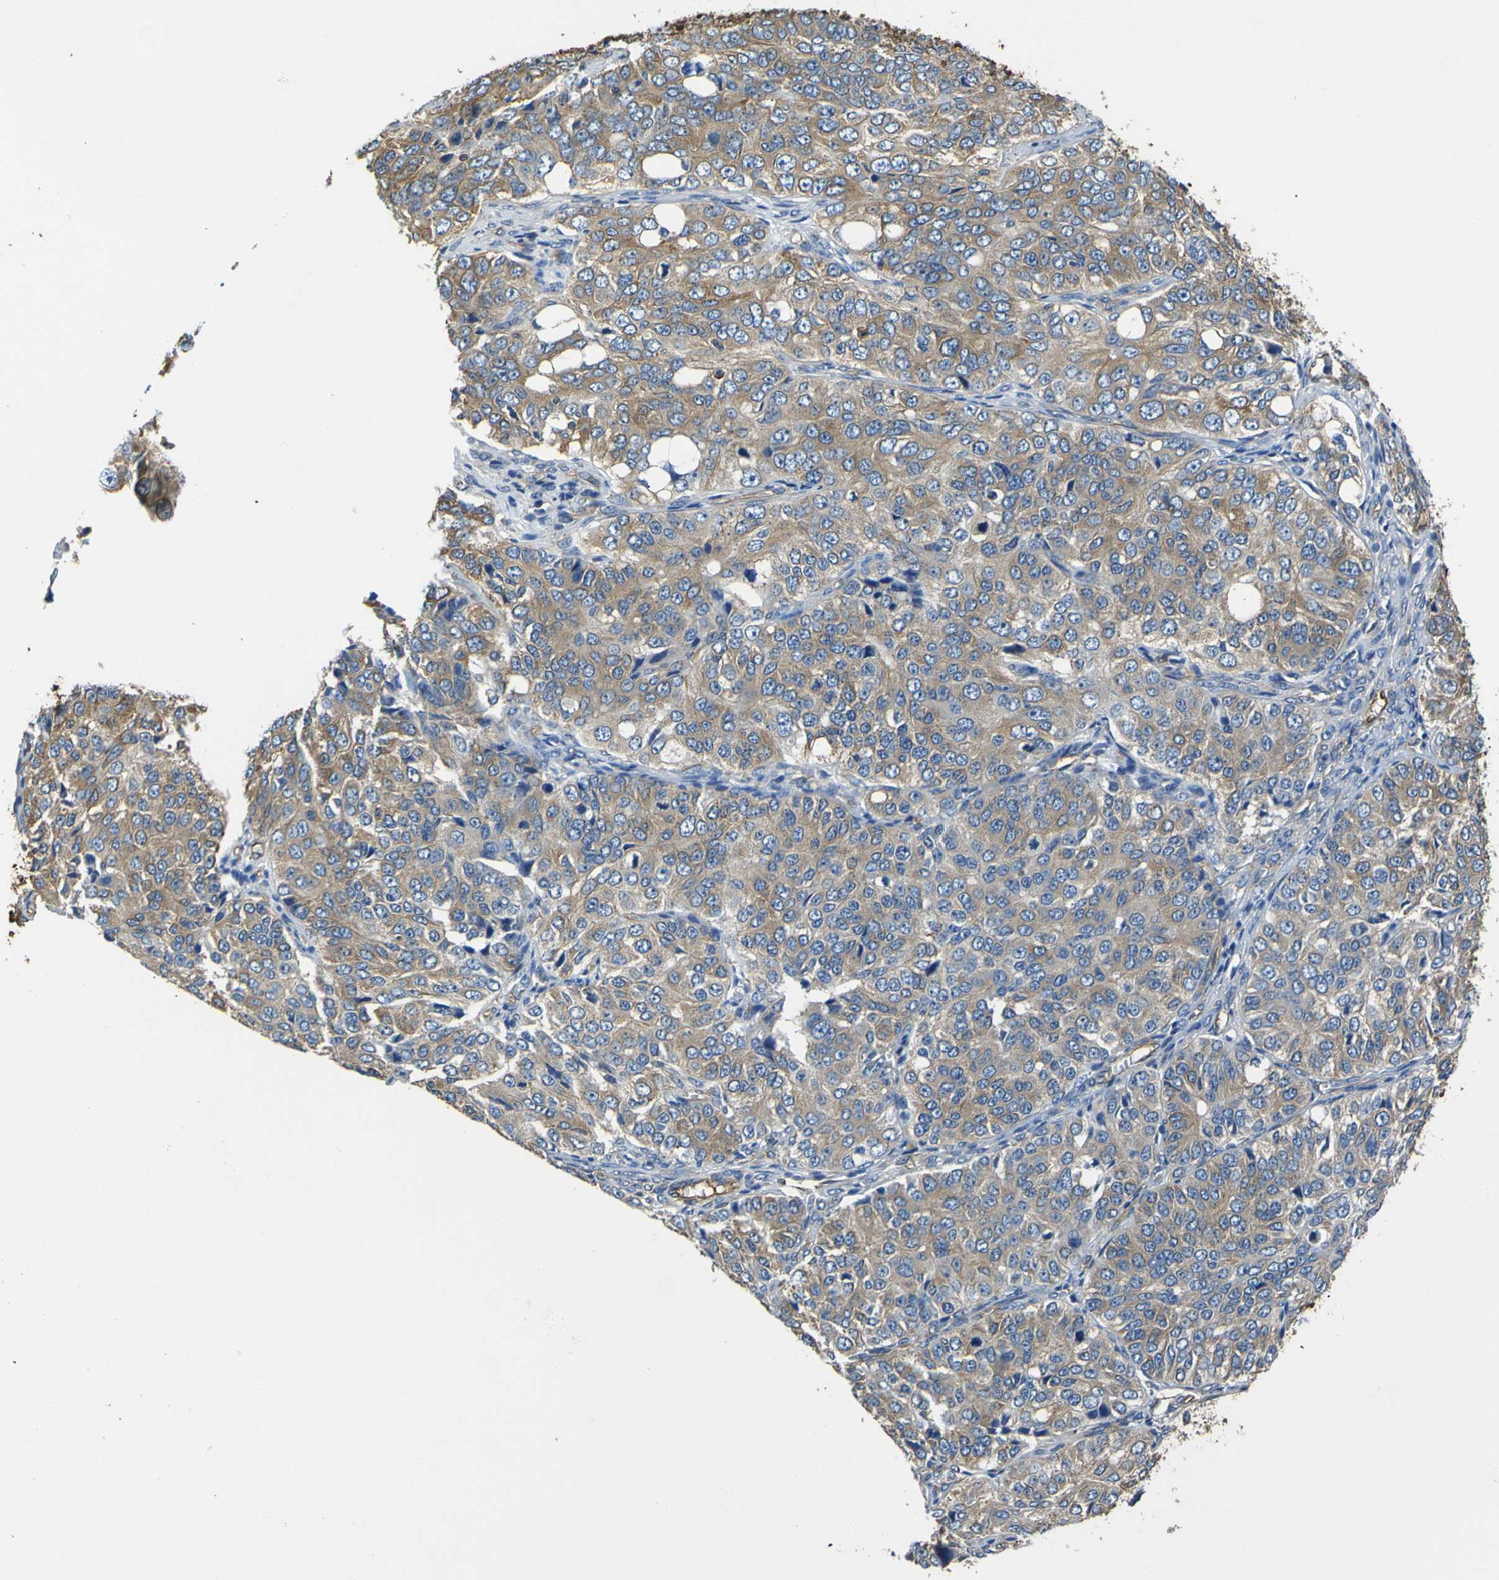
{"staining": {"intensity": "moderate", "quantity": ">75%", "location": "cytoplasmic/membranous"}, "tissue": "ovarian cancer", "cell_type": "Tumor cells", "image_type": "cancer", "snomed": [{"axis": "morphology", "description": "Carcinoma, endometroid"}, {"axis": "topography", "description": "Ovary"}], "caption": "Ovarian cancer (endometroid carcinoma) stained with IHC exhibits moderate cytoplasmic/membranous staining in approximately >75% of tumor cells.", "gene": "TUBB", "patient": {"sex": "female", "age": 51}}